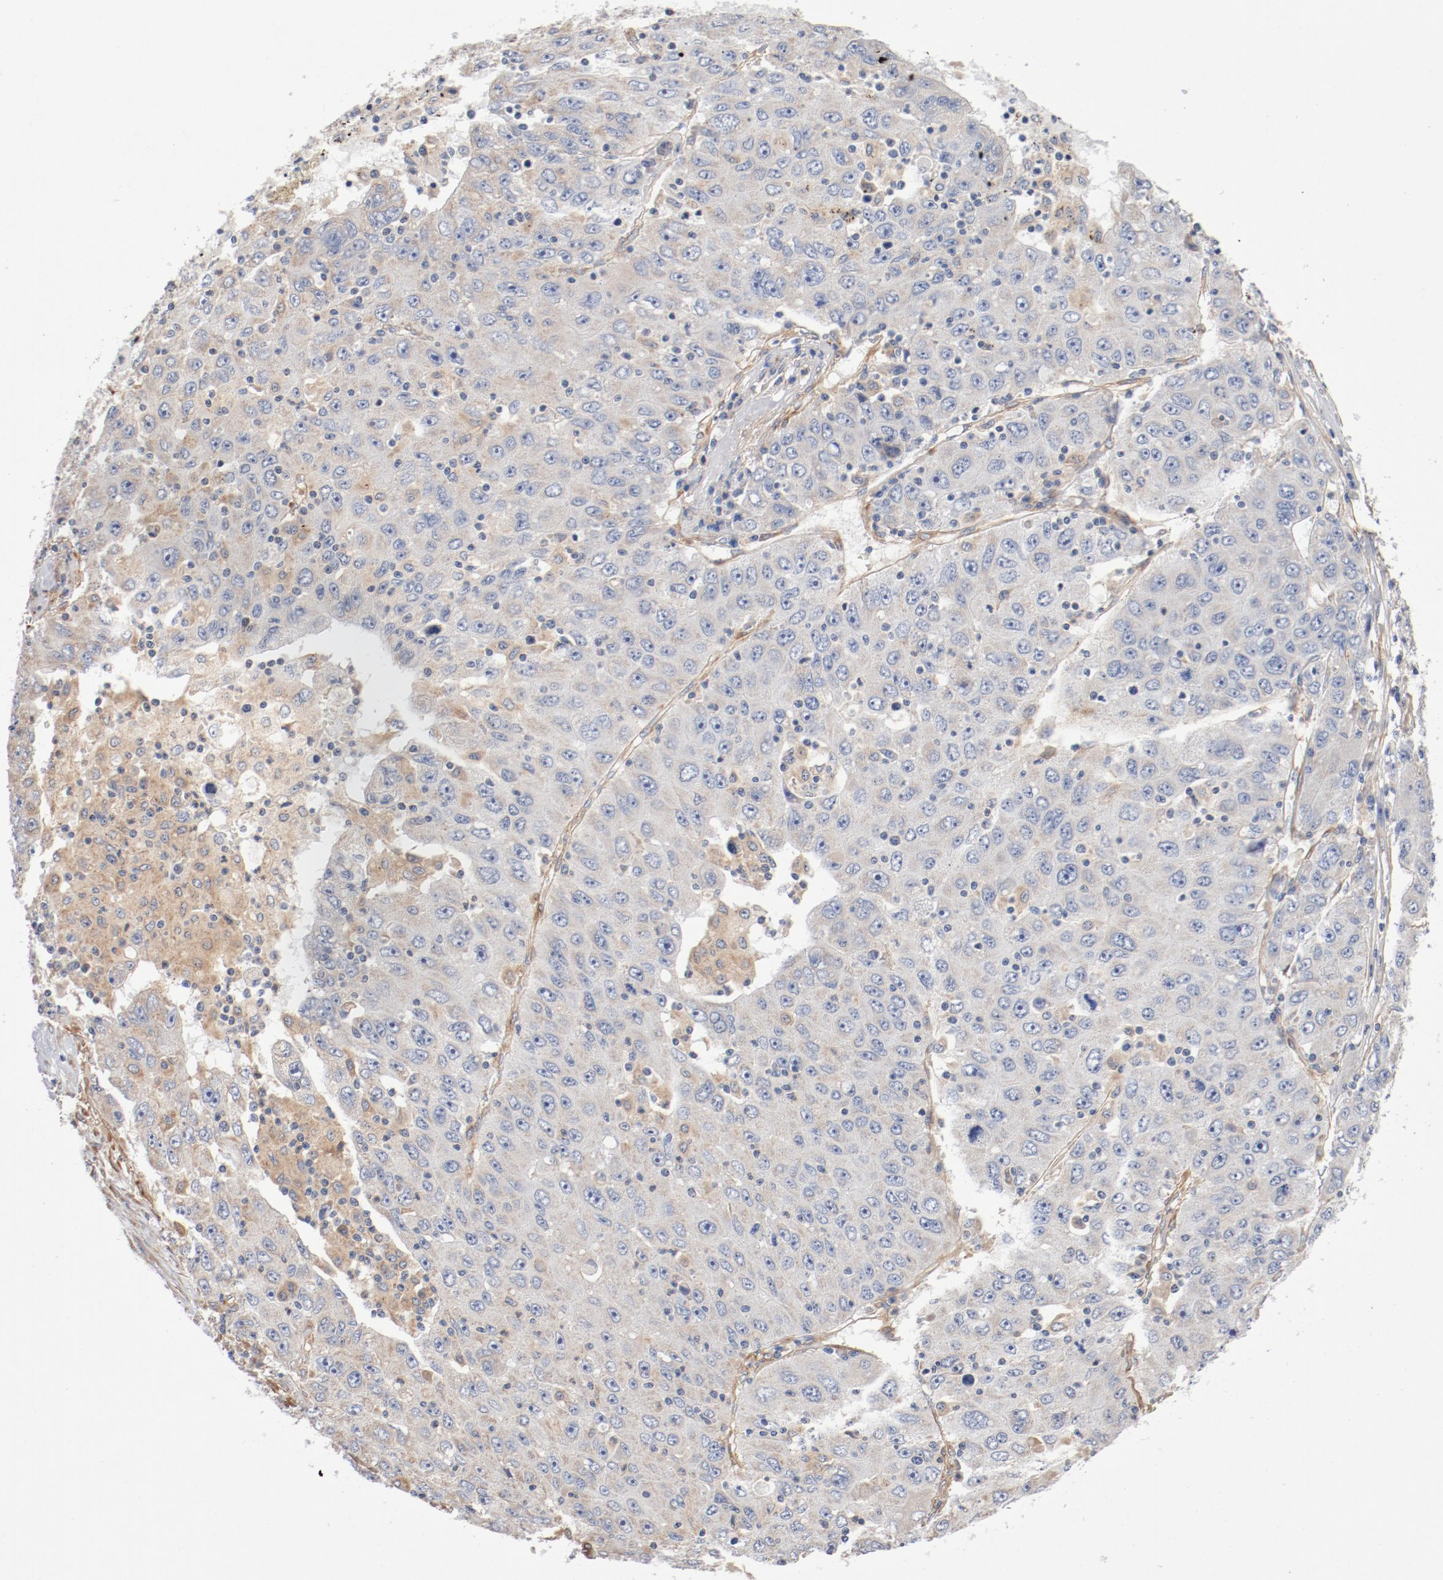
{"staining": {"intensity": "weak", "quantity": "<25%", "location": "cytoplasmic/membranous"}, "tissue": "liver cancer", "cell_type": "Tumor cells", "image_type": "cancer", "snomed": [{"axis": "morphology", "description": "Carcinoma, Hepatocellular, NOS"}, {"axis": "topography", "description": "Liver"}], "caption": "This is an immunohistochemistry (IHC) image of human liver hepatocellular carcinoma. There is no positivity in tumor cells.", "gene": "ILK", "patient": {"sex": "male", "age": 49}}